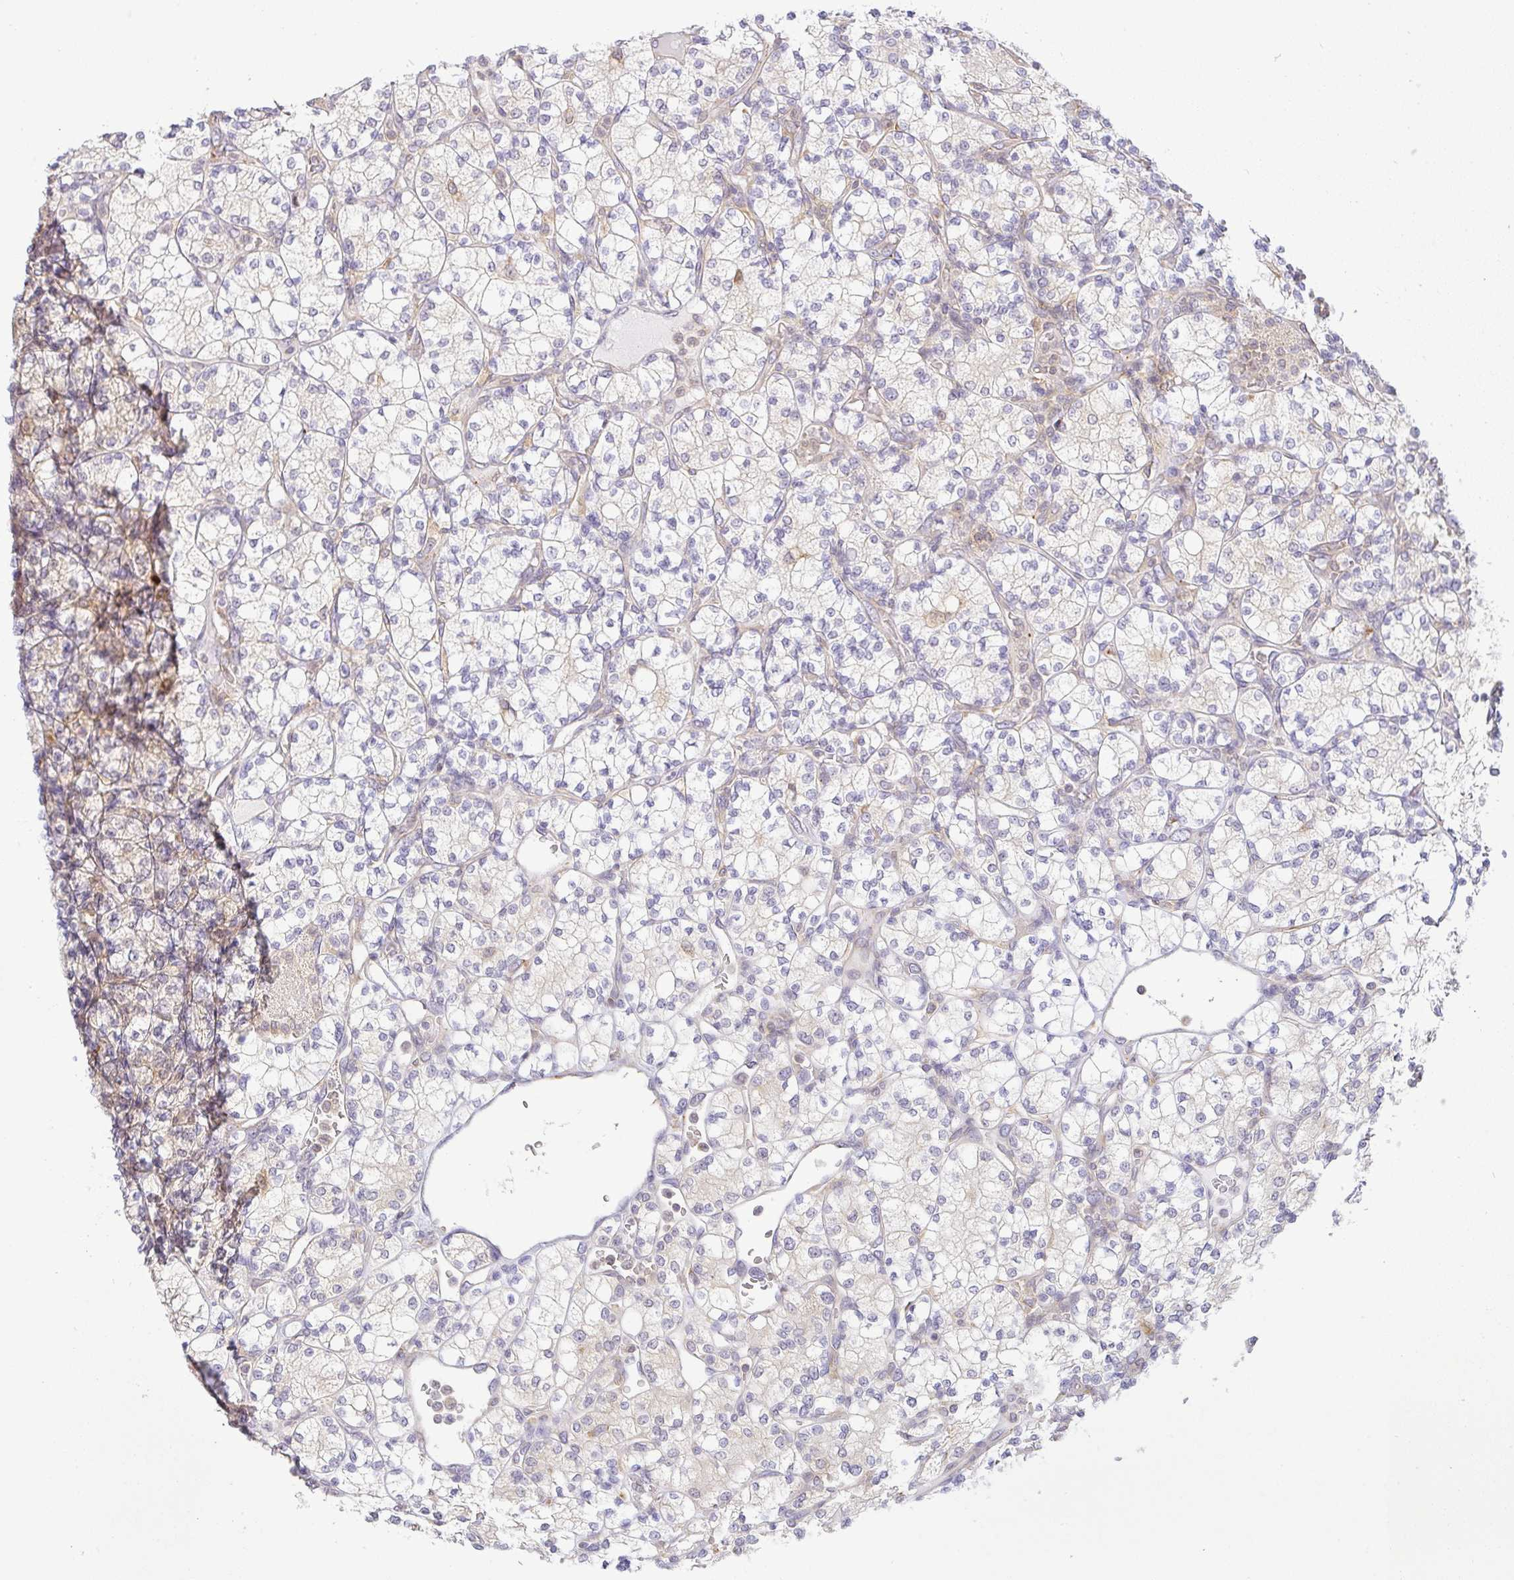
{"staining": {"intensity": "negative", "quantity": "none", "location": "none"}, "tissue": "renal cancer", "cell_type": "Tumor cells", "image_type": "cancer", "snomed": [{"axis": "morphology", "description": "Adenocarcinoma, NOS"}, {"axis": "topography", "description": "Kidney"}], "caption": "Tumor cells show no significant expression in renal cancer (adenocarcinoma). (Stains: DAB (3,3'-diaminobenzidine) immunohistochemistry (IHC) with hematoxylin counter stain, Microscopy: brightfield microscopy at high magnification).", "gene": "DERL2", "patient": {"sex": "male", "age": 77}}